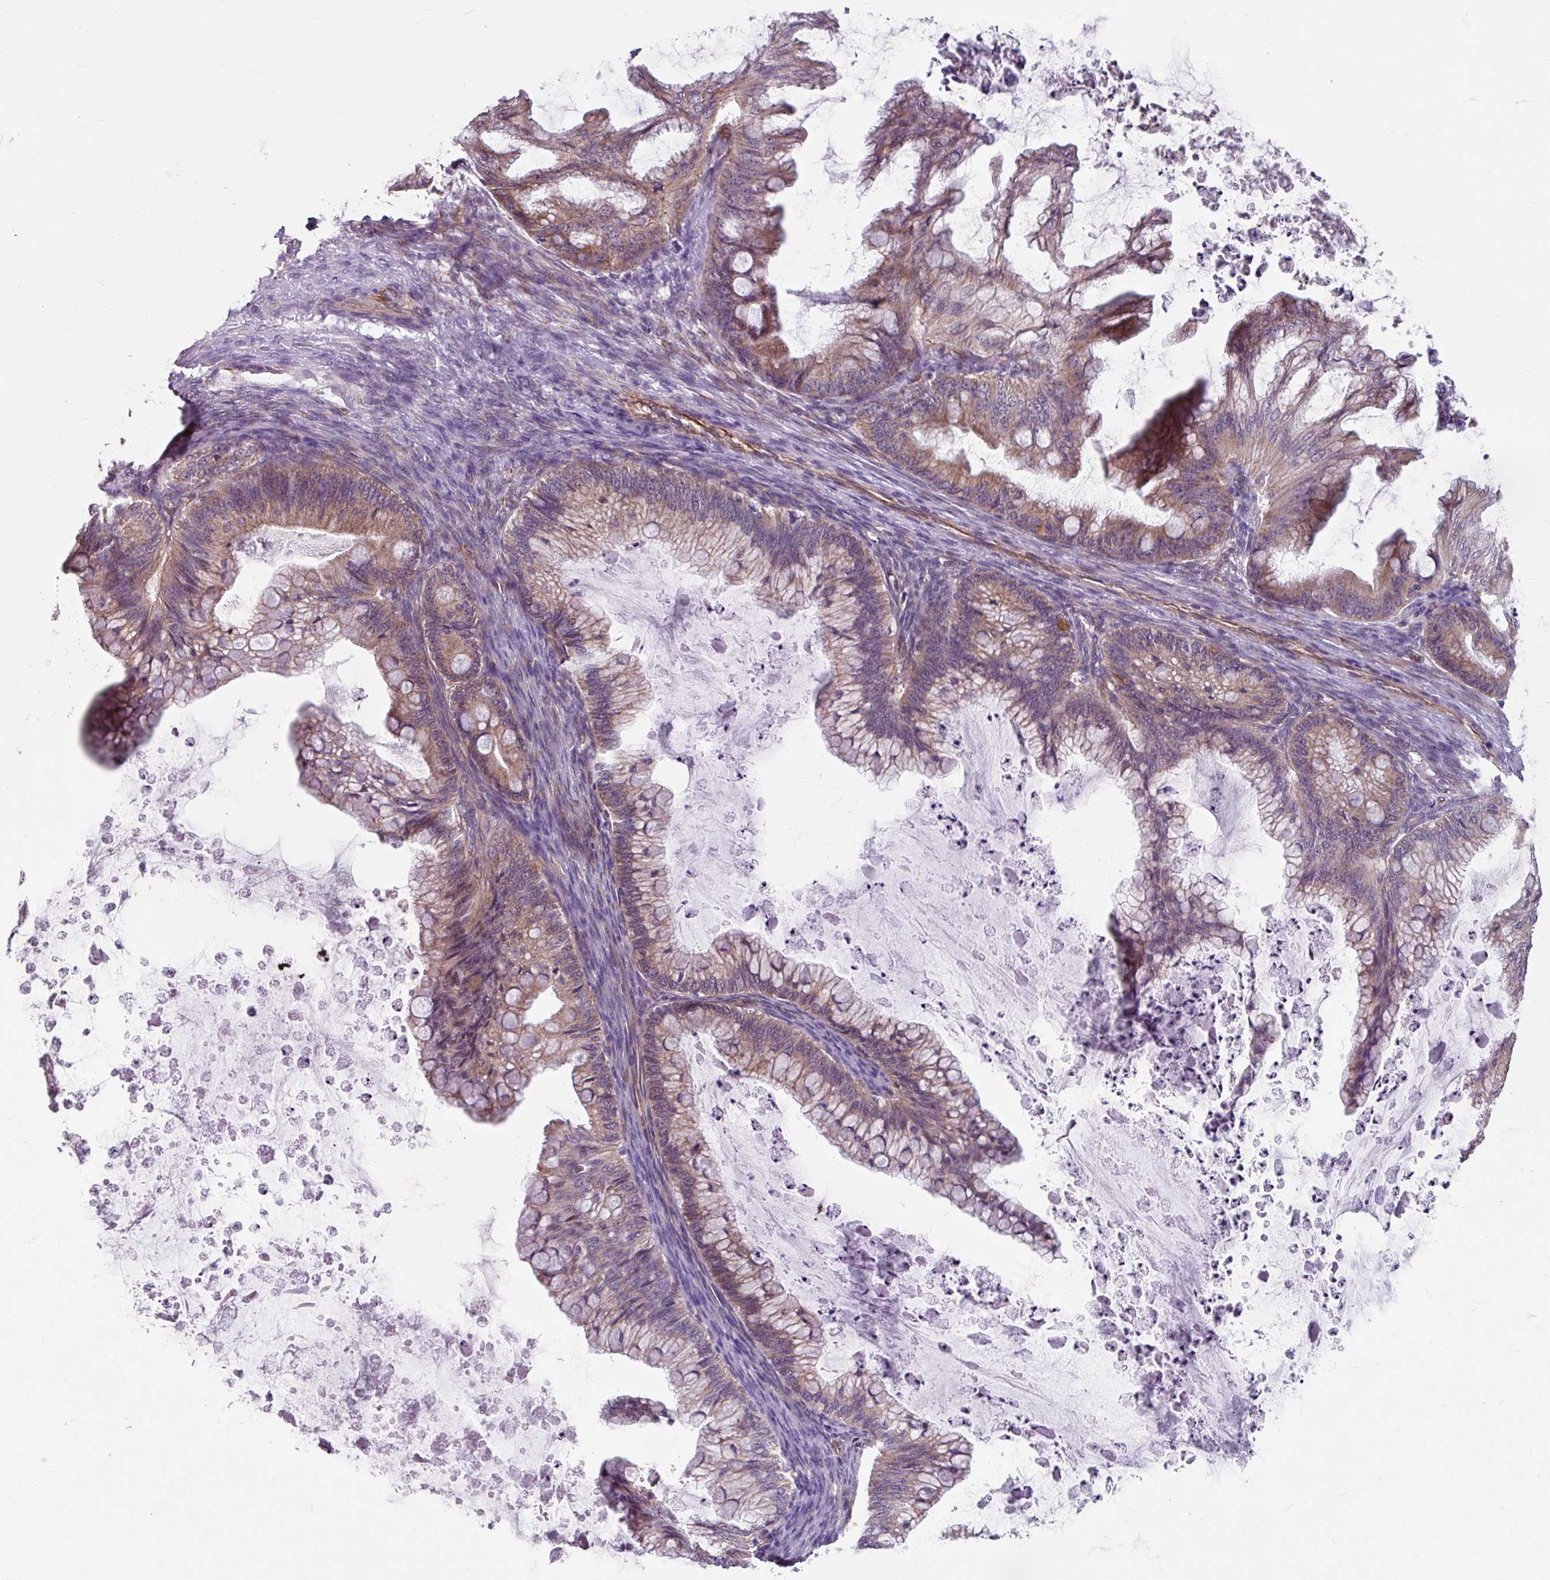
{"staining": {"intensity": "weak", "quantity": ">75%", "location": "cytoplasmic/membranous"}, "tissue": "ovarian cancer", "cell_type": "Tumor cells", "image_type": "cancer", "snomed": [{"axis": "morphology", "description": "Cystadenocarcinoma, mucinous, NOS"}, {"axis": "topography", "description": "Ovary"}], "caption": "An IHC micrograph of tumor tissue is shown. Protein staining in brown highlights weak cytoplasmic/membranous positivity in ovarian cancer (mucinous cystadenocarcinoma) within tumor cells. (brown staining indicates protein expression, while blue staining denotes nuclei).", "gene": "DAAM2", "patient": {"sex": "female", "age": 35}}